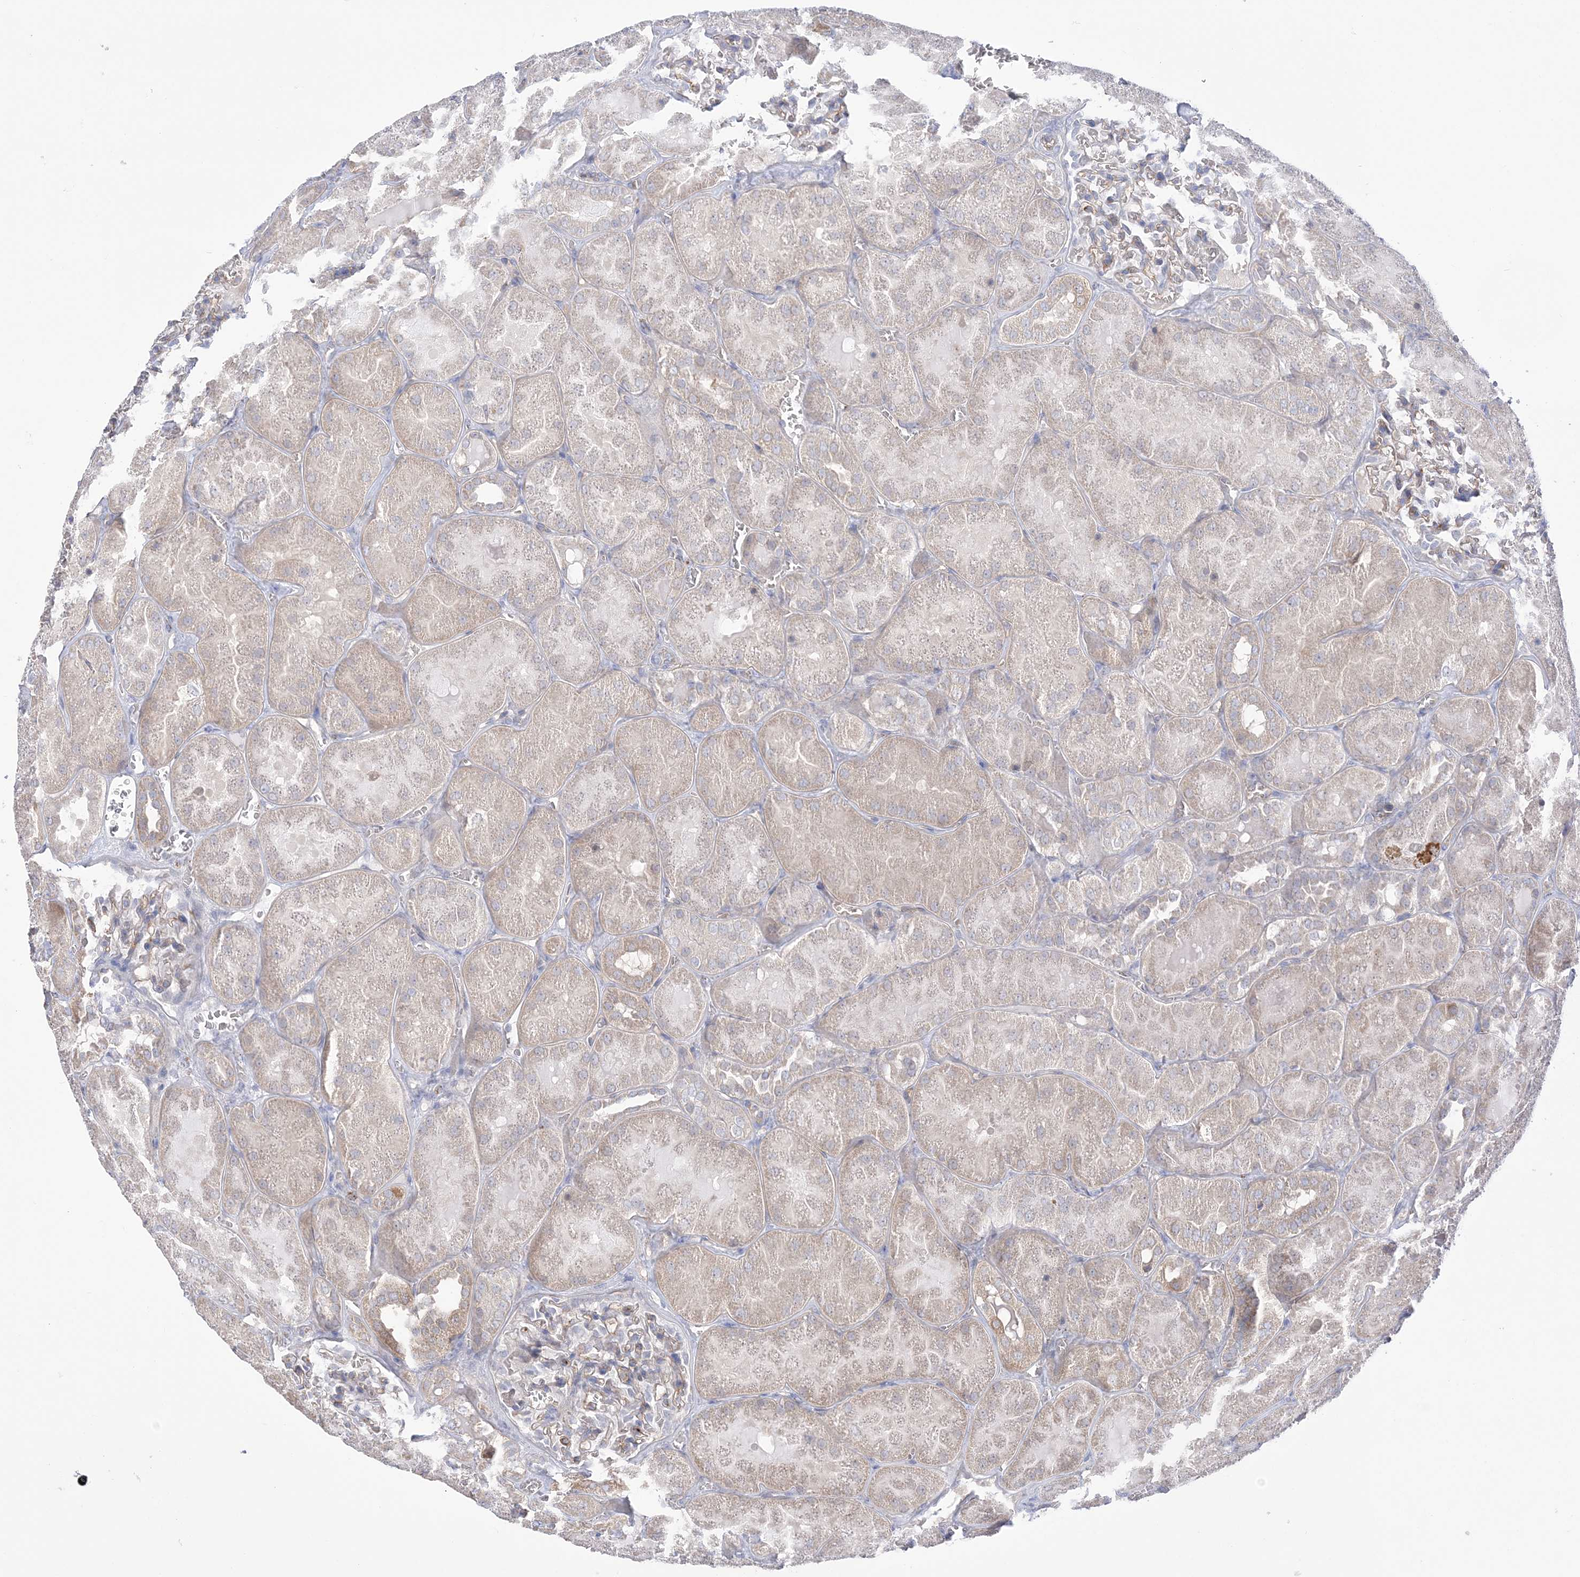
{"staining": {"intensity": "weak", "quantity": "25%-75%", "location": "cytoplasmic/membranous"}, "tissue": "kidney", "cell_type": "Cells in glomeruli", "image_type": "normal", "snomed": [{"axis": "morphology", "description": "Normal tissue, NOS"}, {"axis": "topography", "description": "Kidney"}], "caption": "Immunohistochemical staining of normal human kidney reveals weak cytoplasmic/membranous protein expression in about 25%-75% of cells in glomeruli.", "gene": "FARSB", "patient": {"sex": "male", "age": 28}}